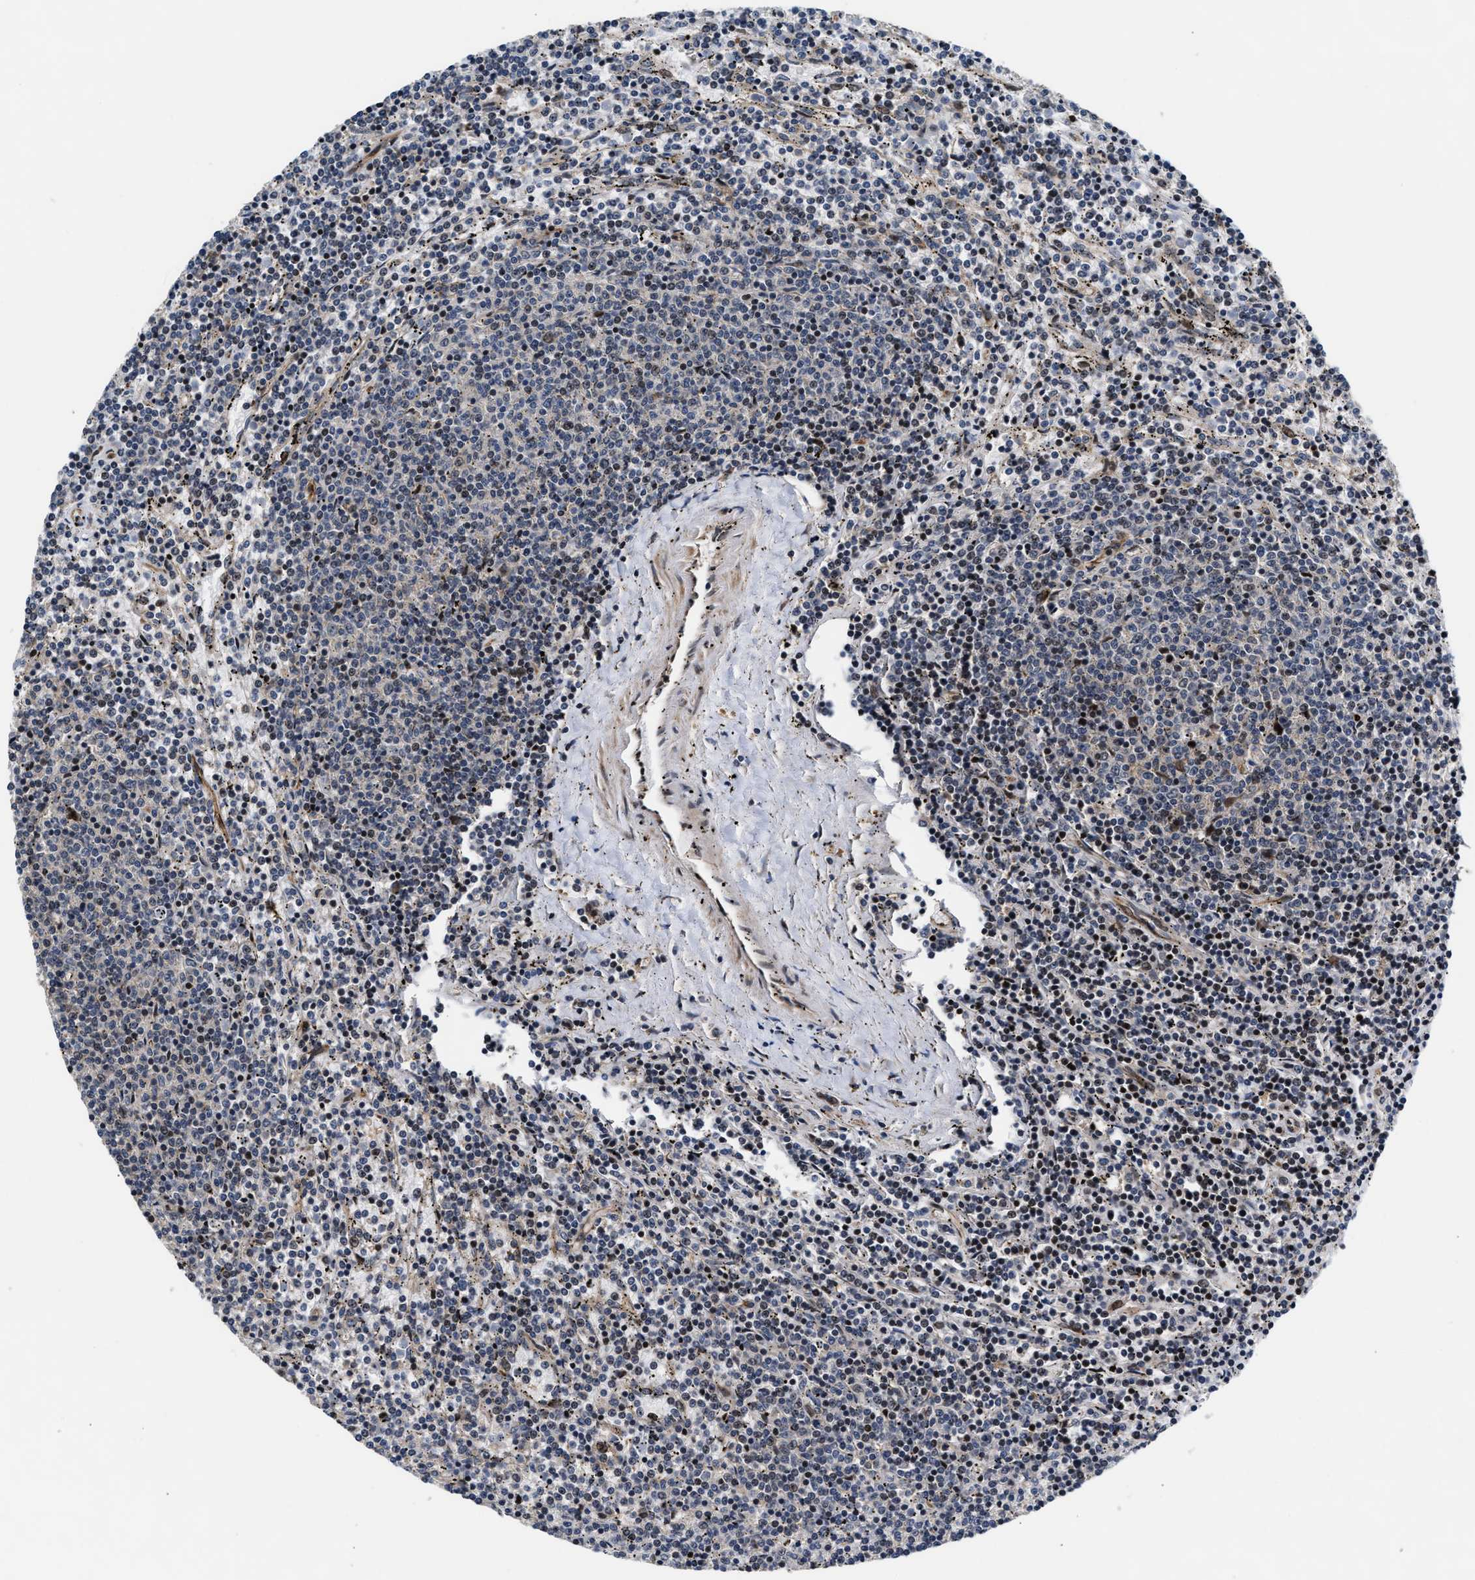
{"staining": {"intensity": "weak", "quantity": "<25%", "location": "nuclear"}, "tissue": "lymphoma", "cell_type": "Tumor cells", "image_type": "cancer", "snomed": [{"axis": "morphology", "description": "Malignant lymphoma, non-Hodgkin's type, Low grade"}, {"axis": "topography", "description": "Spleen"}], "caption": "High power microscopy photomicrograph of an immunohistochemistry (IHC) micrograph of low-grade malignant lymphoma, non-Hodgkin's type, revealing no significant staining in tumor cells. (Immunohistochemistry, brightfield microscopy, high magnification).", "gene": "ALDH3A2", "patient": {"sex": "female", "age": 50}}